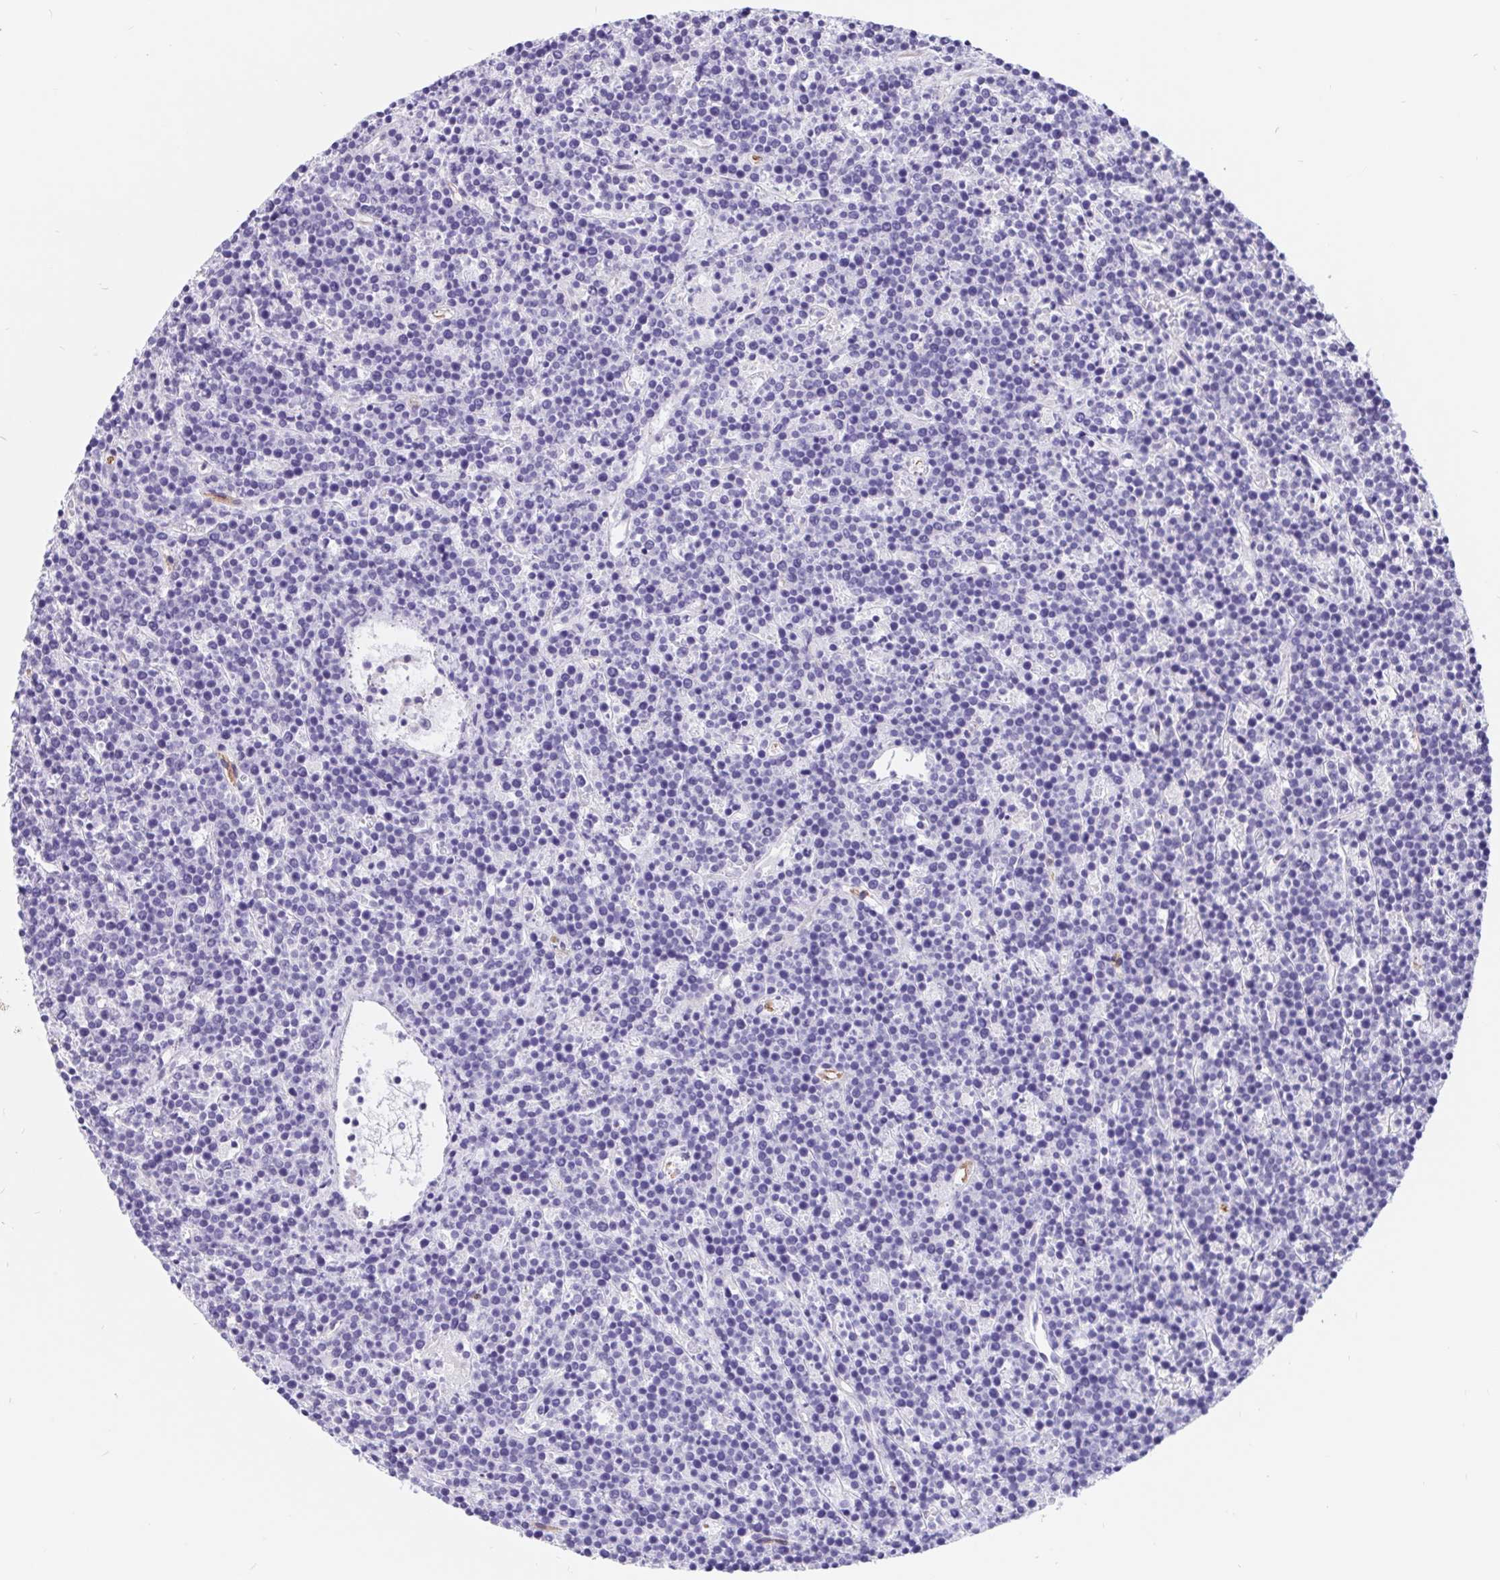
{"staining": {"intensity": "negative", "quantity": "none", "location": "none"}, "tissue": "lymphoma", "cell_type": "Tumor cells", "image_type": "cancer", "snomed": [{"axis": "morphology", "description": "Malignant lymphoma, non-Hodgkin's type, High grade"}, {"axis": "topography", "description": "Ovary"}], "caption": "Tumor cells are negative for protein expression in human lymphoma.", "gene": "LIMCH1", "patient": {"sex": "female", "age": 56}}